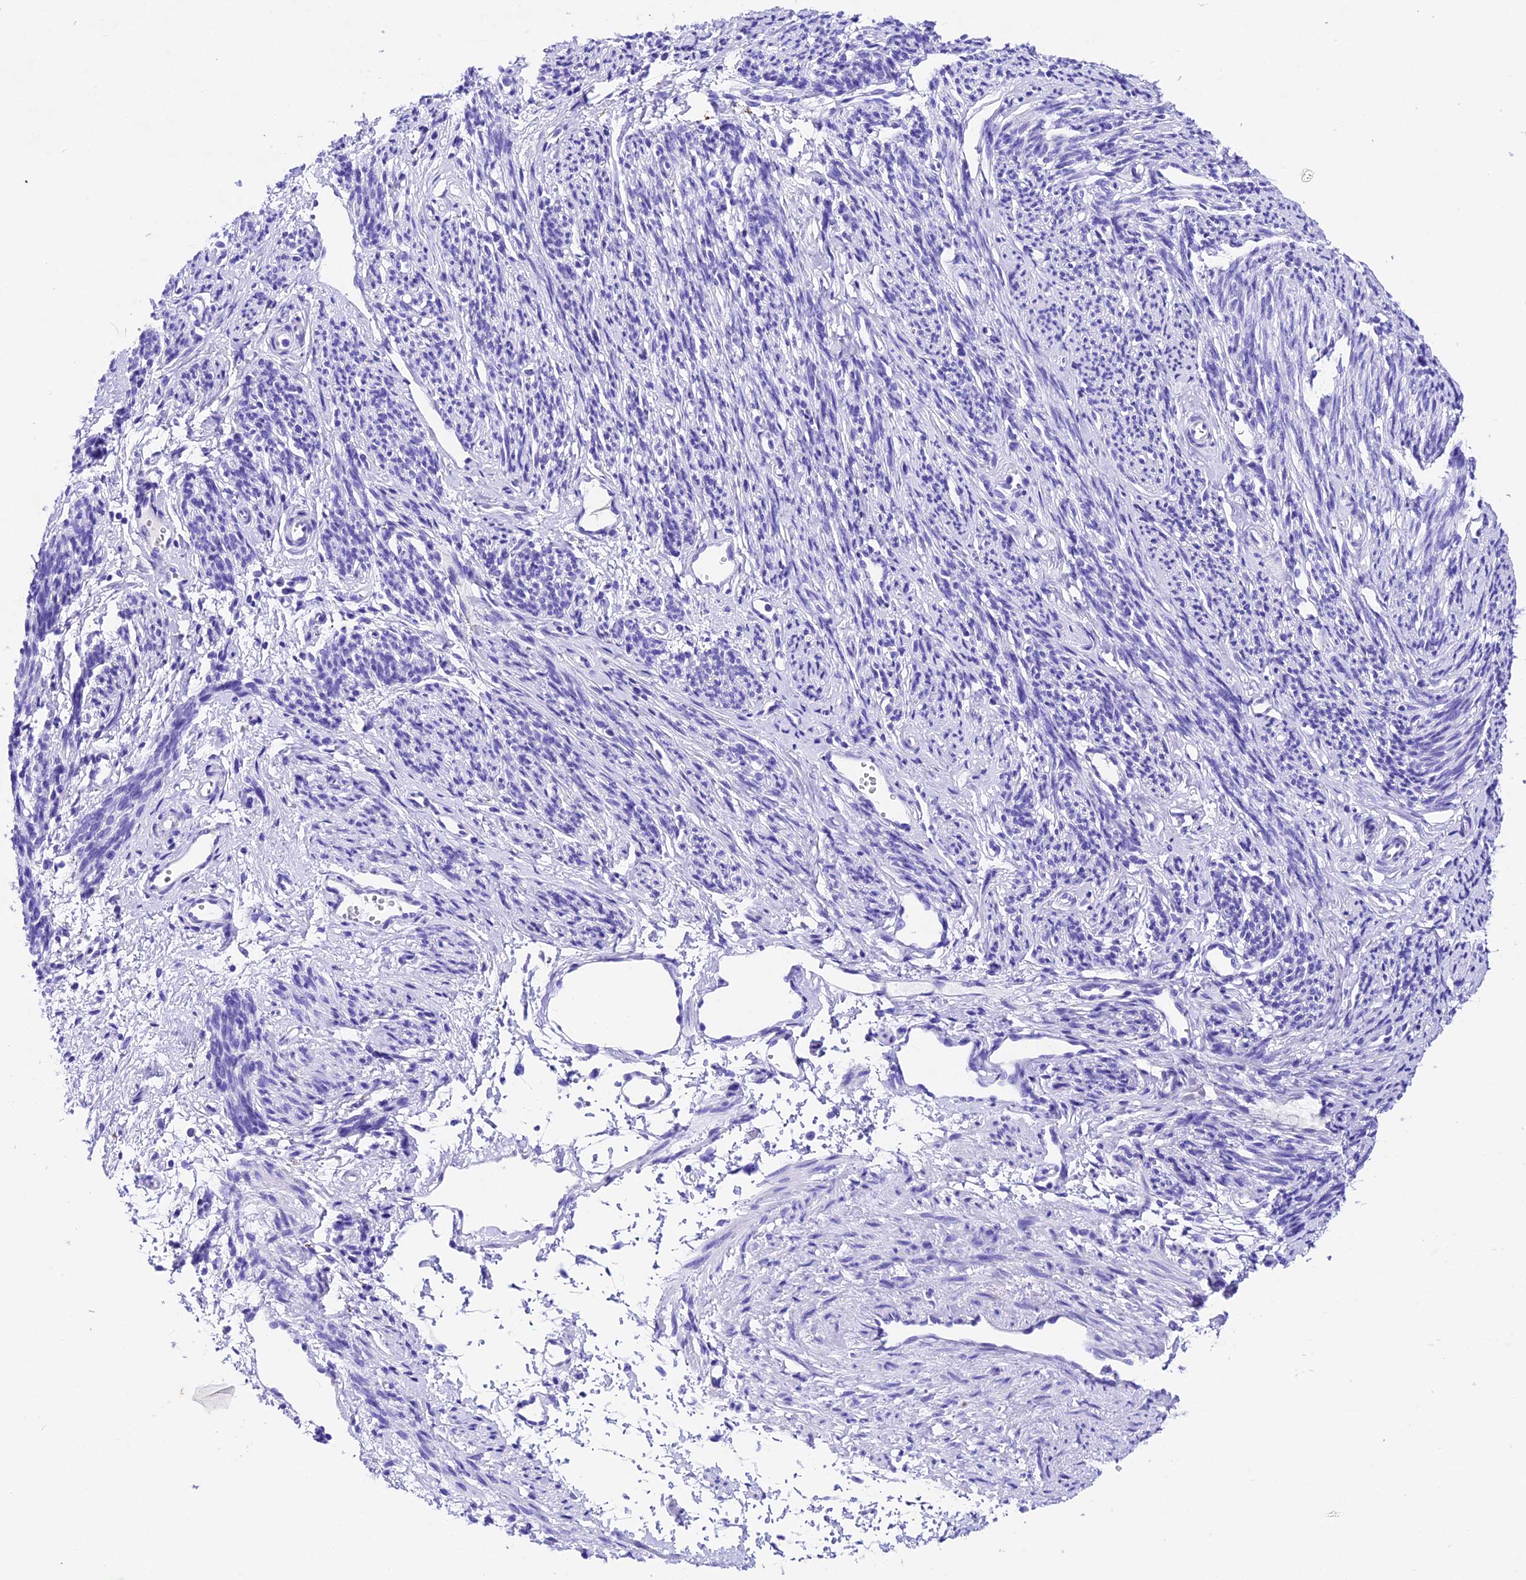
{"staining": {"intensity": "negative", "quantity": "none", "location": "none"}, "tissue": "smooth muscle", "cell_type": "Smooth muscle cells", "image_type": "normal", "snomed": [{"axis": "morphology", "description": "Normal tissue, NOS"}, {"axis": "topography", "description": "Smooth muscle"}, {"axis": "topography", "description": "Uterus"}], "caption": "IHC of unremarkable human smooth muscle reveals no expression in smooth muscle cells.", "gene": "PSG11", "patient": {"sex": "female", "age": 59}}